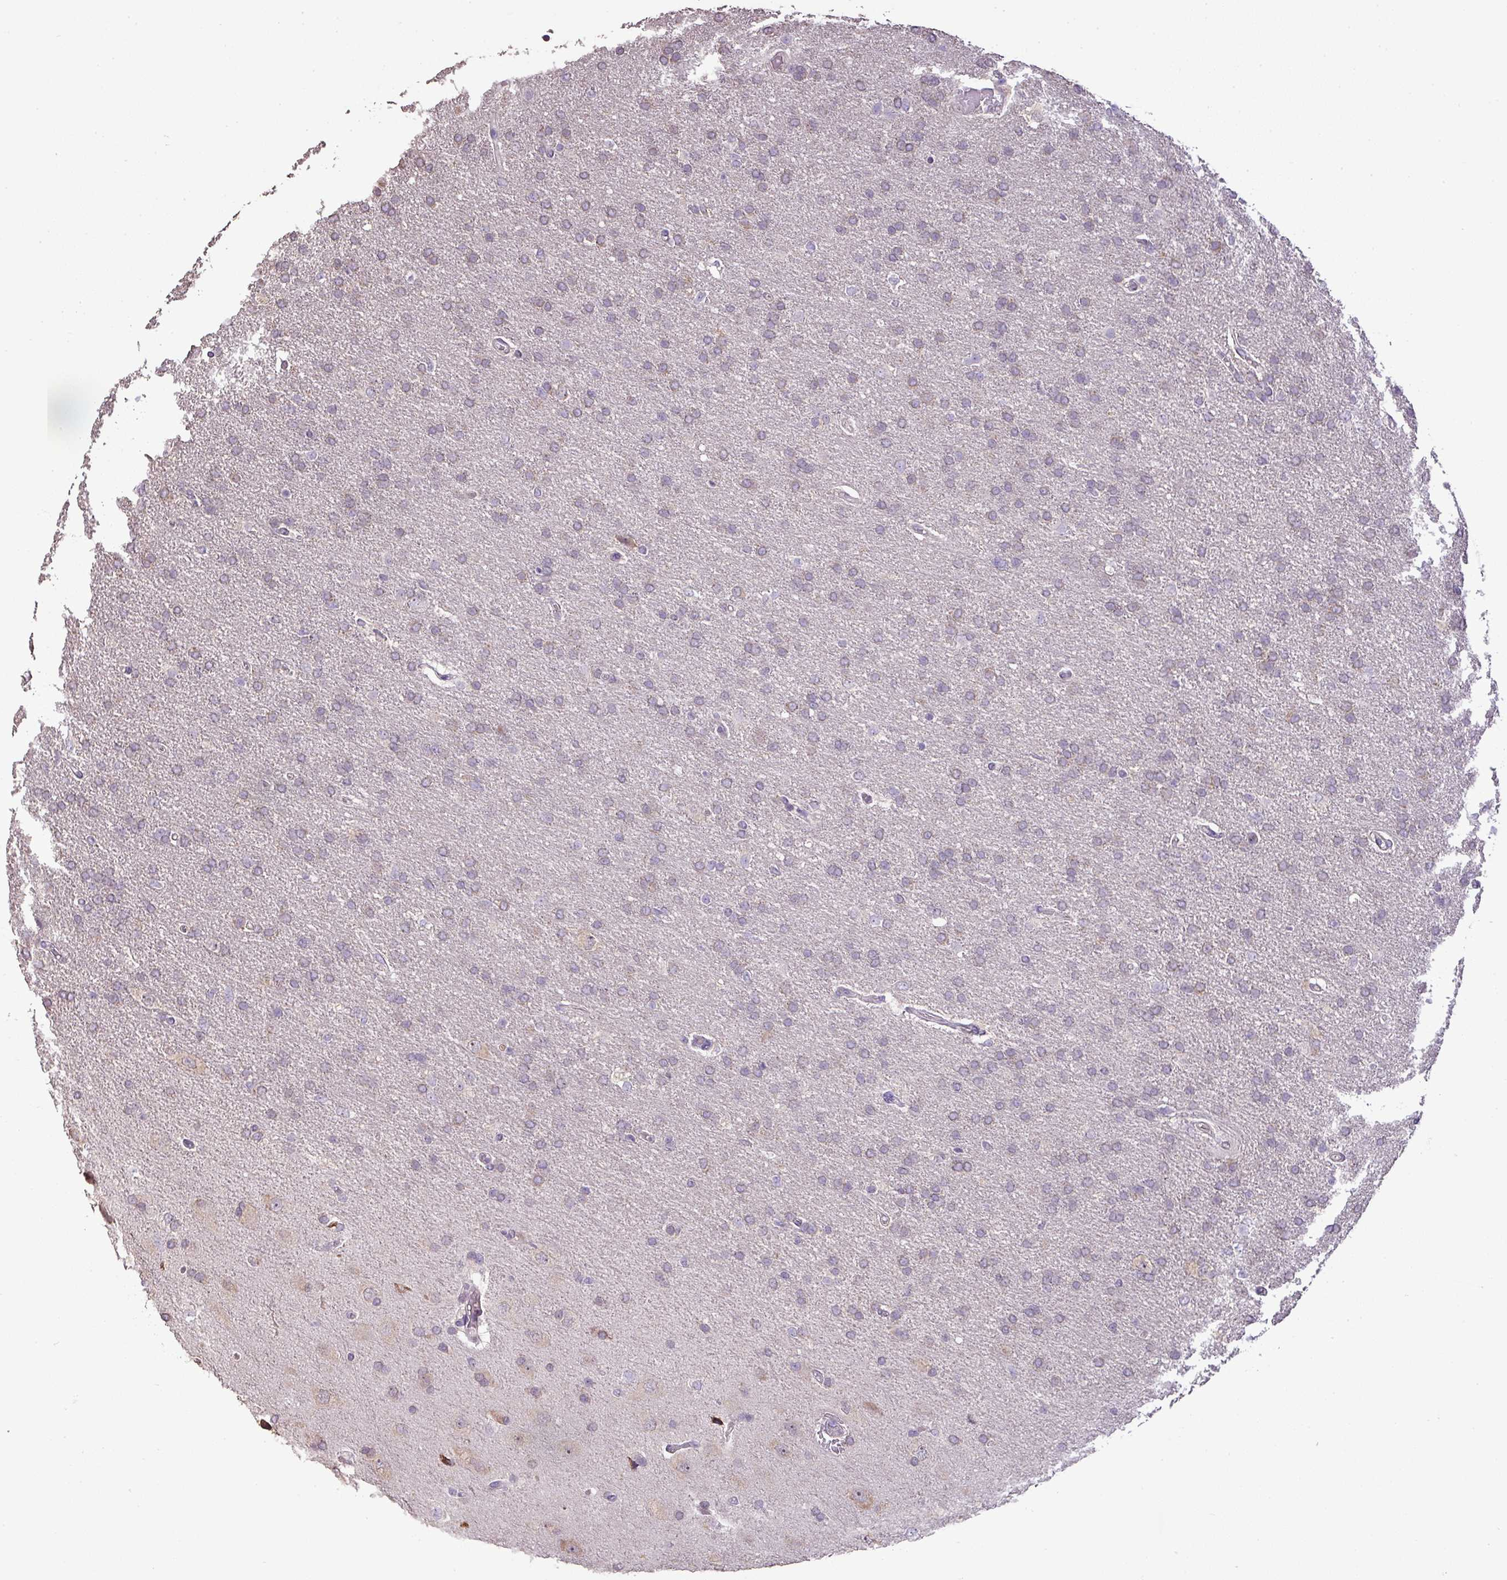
{"staining": {"intensity": "weak", "quantity": "<25%", "location": "cytoplasmic/membranous"}, "tissue": "glioma", "cell_type": "Tumor cells", "image_type": "cancer", "snomed": [{"axis": "morphology", "description": "Glioma, malignant, High grade"}, {"axis": "topography", "description": "Brain"}], "caption": "The micrograph displays no significant positivity in tumor cells of malignant glioma (high-grade).", "gene": "LY9", "patient": {"sex": "male", "age": 72}}